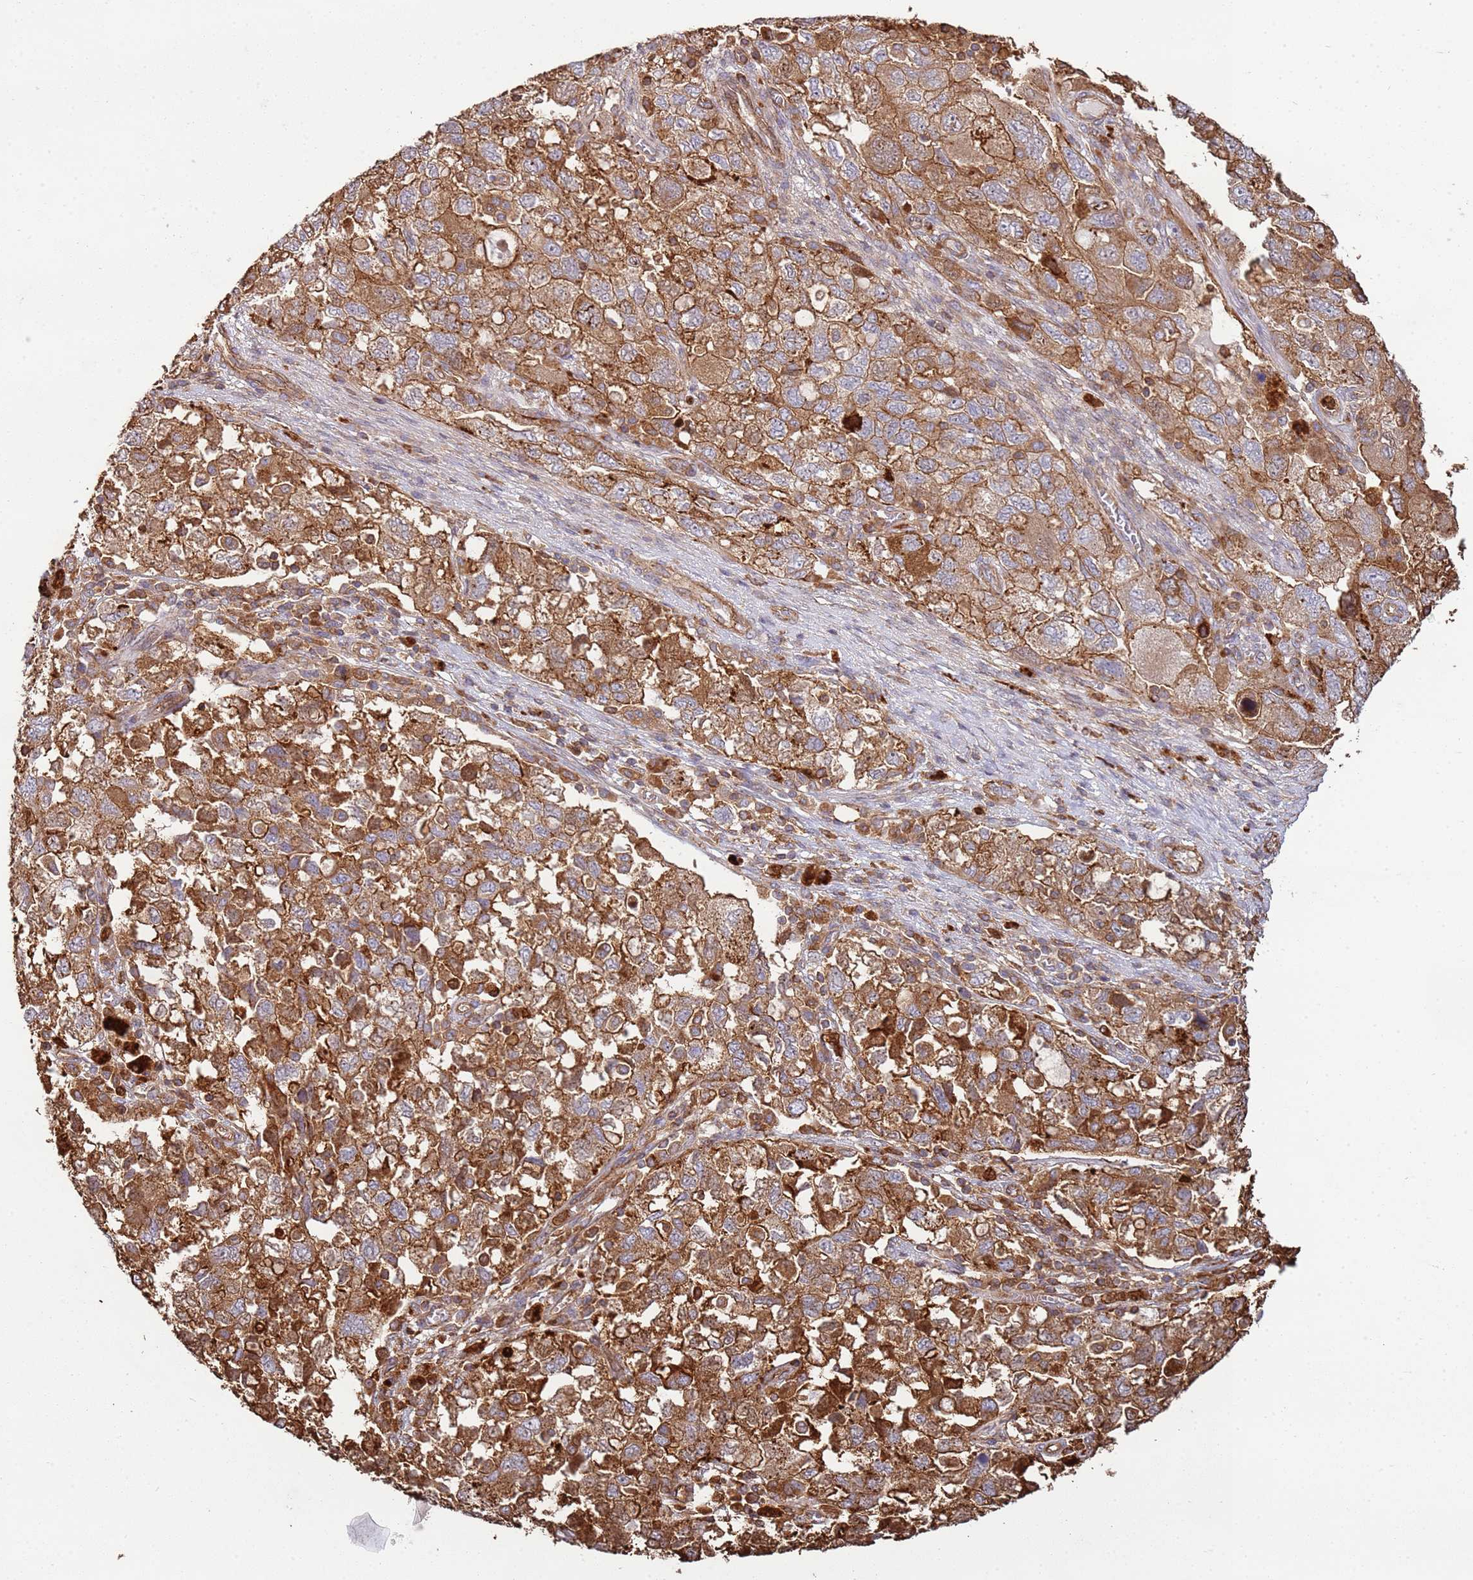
{"staining": {"intensity": "strong", "quantity": ">75%", "location": "cytoplasmic/membranous"}, "tissue": "ovarian cancer", "cell_type": "Tumor cells", "image_type": "cancer", "snomed": [{"axis": "morphology", "description": "Carcinoma, NOS"}, {"axis": "morphology", "description": "Cystadenocarcinoma, serous, NOS"}, {"axis": "topography", "description": "Ovary"}], "caption": "Ovarian cancer was stained to show a protein in brown. There is high levels of strong cytoplasmic/membranous expression in approximately >75% of tumor cells.", "gene": "NDUFAF4", "patient": {"sex": "female", "age": 69}}